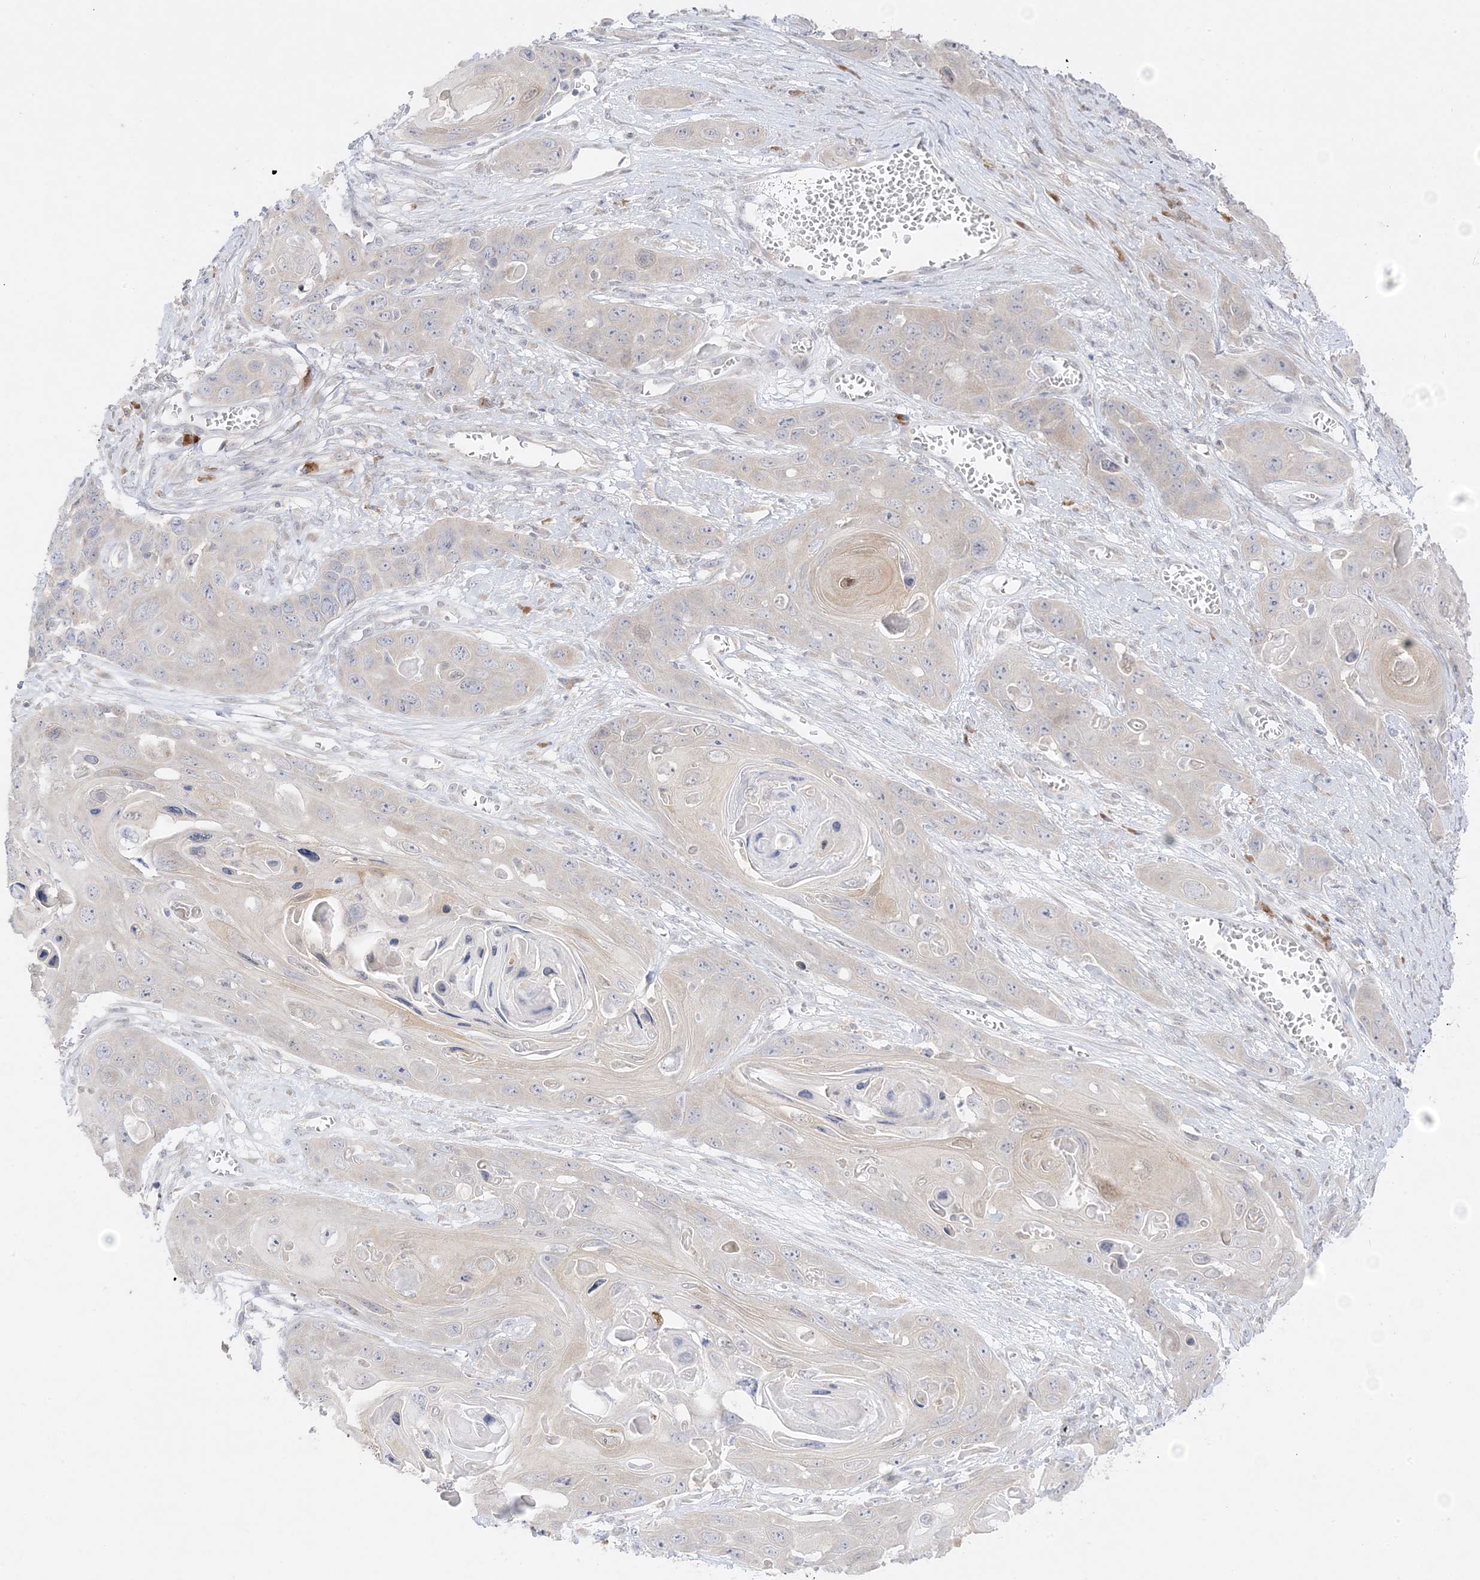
{"staining": {"intensity": "negative", "quantity": "none", "location": "none"}, "tissue": "skin cancer", "cell_type": "Tumor cells", "image_type": "cancer", "snomed": [{"axis": "morphology", "description": "Squamous cell carcinoma, NOS"}, {"axis": "topography", "description": "Skin"}], "caption": "Micrograph shows no significant protein positivity in tumor cells of squamous cell carcinoma (skin).", "gene": "C2CD2", "patient": {"sex": "male", "age": 55}}